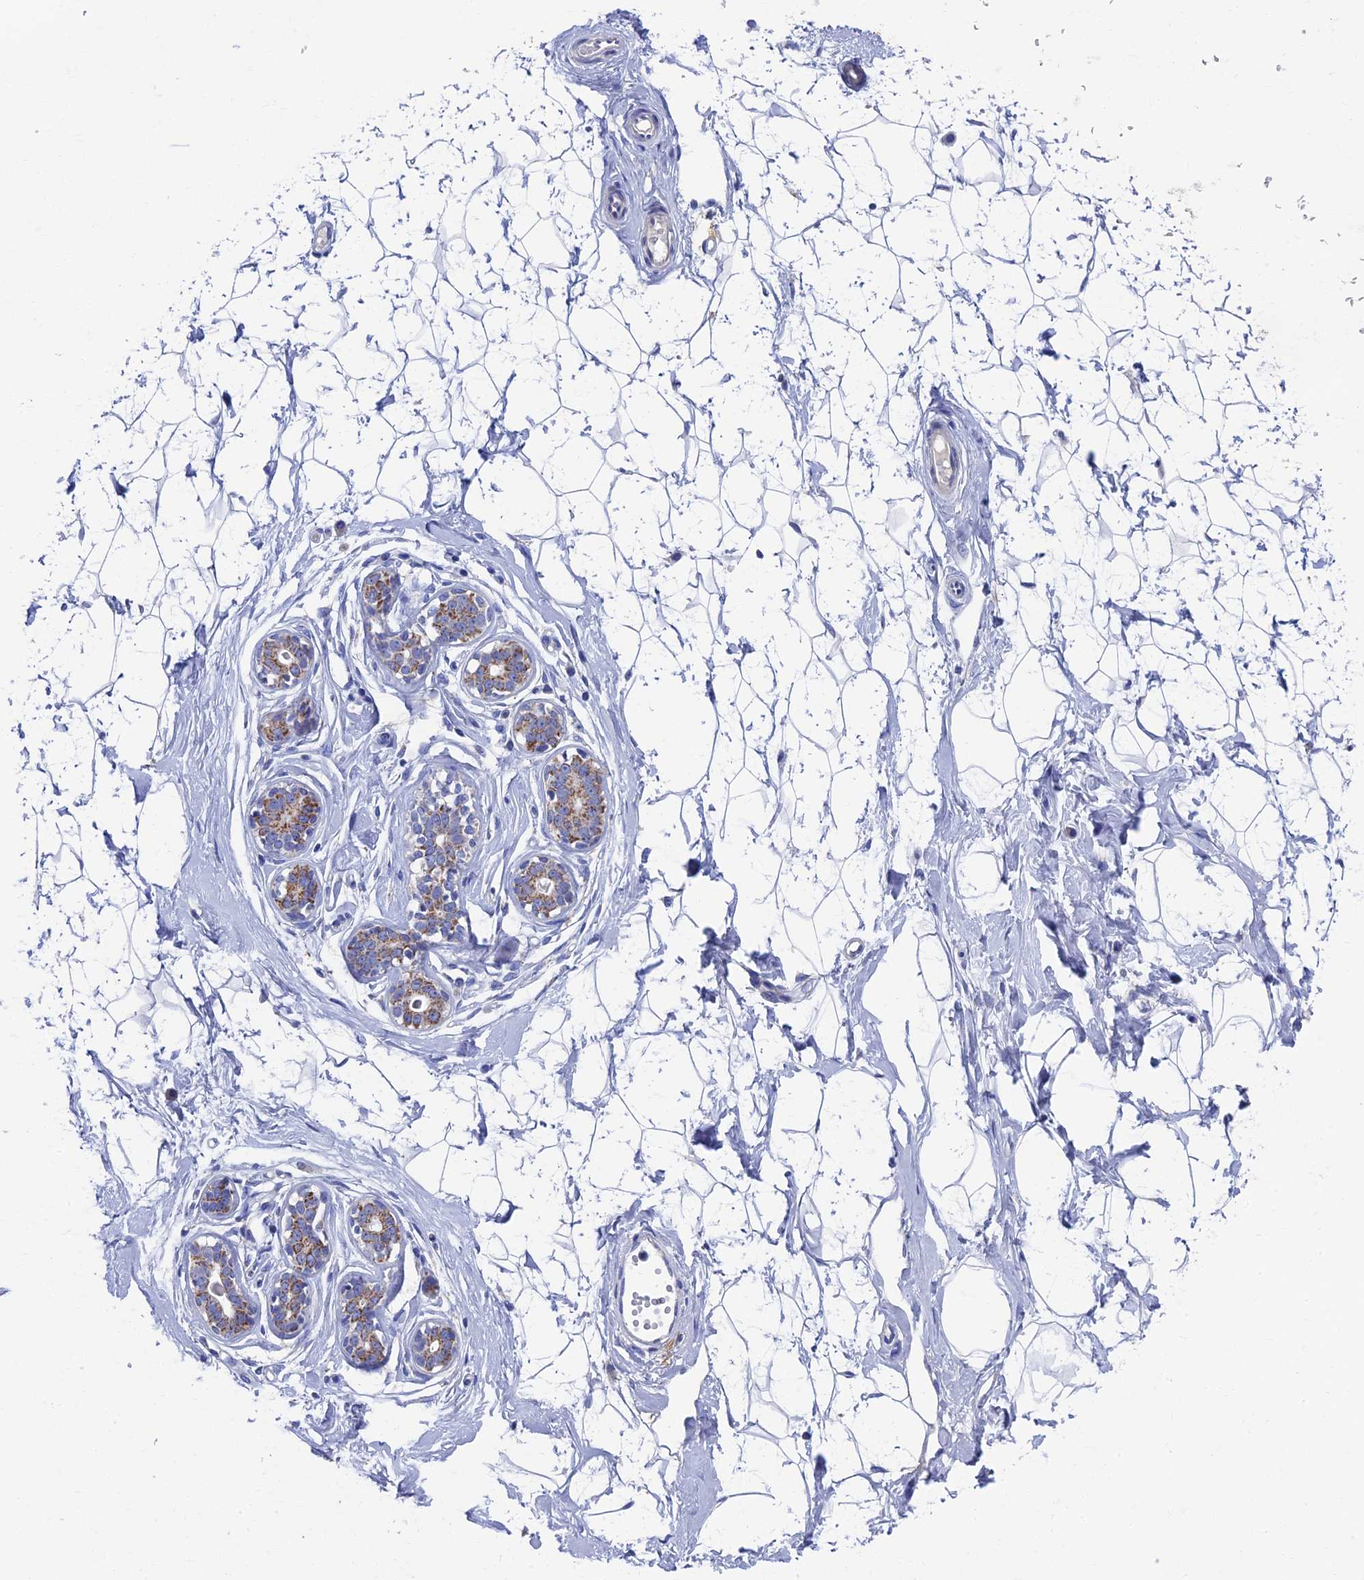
{"staining": {"intensity": "negative", "quantity": "none", "location": "none"}, "tissue": "breast", "cell_type": "Adipocytes", "image_type": "normal", "snomed": [{"axis": "morphology", "description": "Normal tissue, NOS"}, {"axis": "morphology", "description": "Adenoma, NOS"}, {"axis": "topography", "description": "Breast"}], "caption": "High magnification brightfield microscopy of normal breast stained with DAB (3,3'-diaminobenzidine) (brown) and counterstained with hematoxylin (blue): adipocytes show no significant staining. (DAB (3,3'-diaminobenzidine) IHC visualized using brightfield microscopy, high magnification).", "gene": "OAT", "patient": {"sex": "female", "age": 23}}